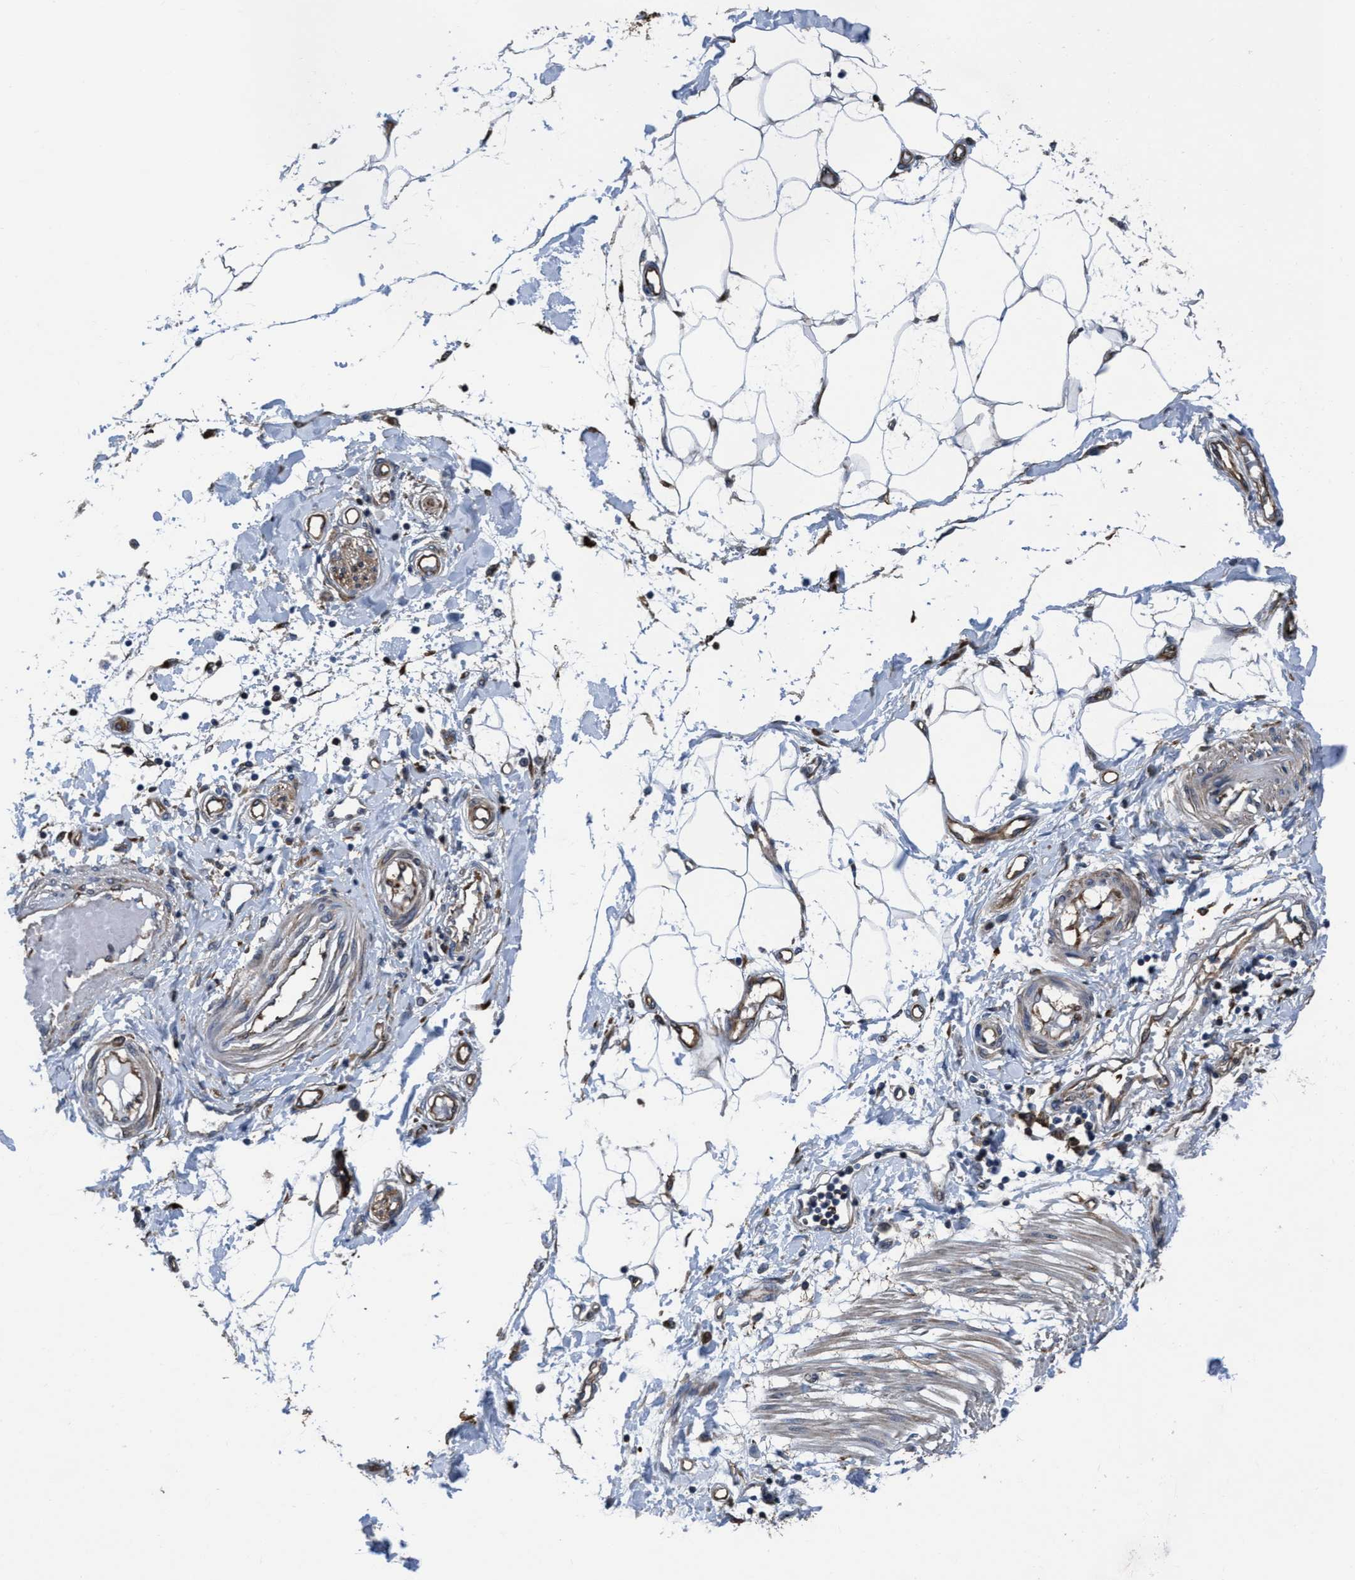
{"staining": {"intensity": "weak", "quantity": ">75%", "location": "cytoplasmic/membranous"}, "tissue": "adipose tissue", "cell_type": "Adipocytes", "image_type": "normal", "snomed": [{"axis": "morphology", "description": "Normal tissue, NOS"}, {"axis": "morphology", "description": "Adenocarcinoma, NOS"}, {"axis": "topography", "description": "Colon"}, {"axis": "topography", "description": "Peripheral nerve tissue"}], "caption": "The micrograph exhibits immunohistochemical staining of normal adipose tissue. There is weak cytoplasmic/membranous positivity is identified in about >75% of adipocytes. The staining was performed using DAB, with brown indicating positive protein expression. Nuclei are stained blue with hematoxylin.", "gene": "NMT1", "patient": {"sex": "male", "age": 14}}